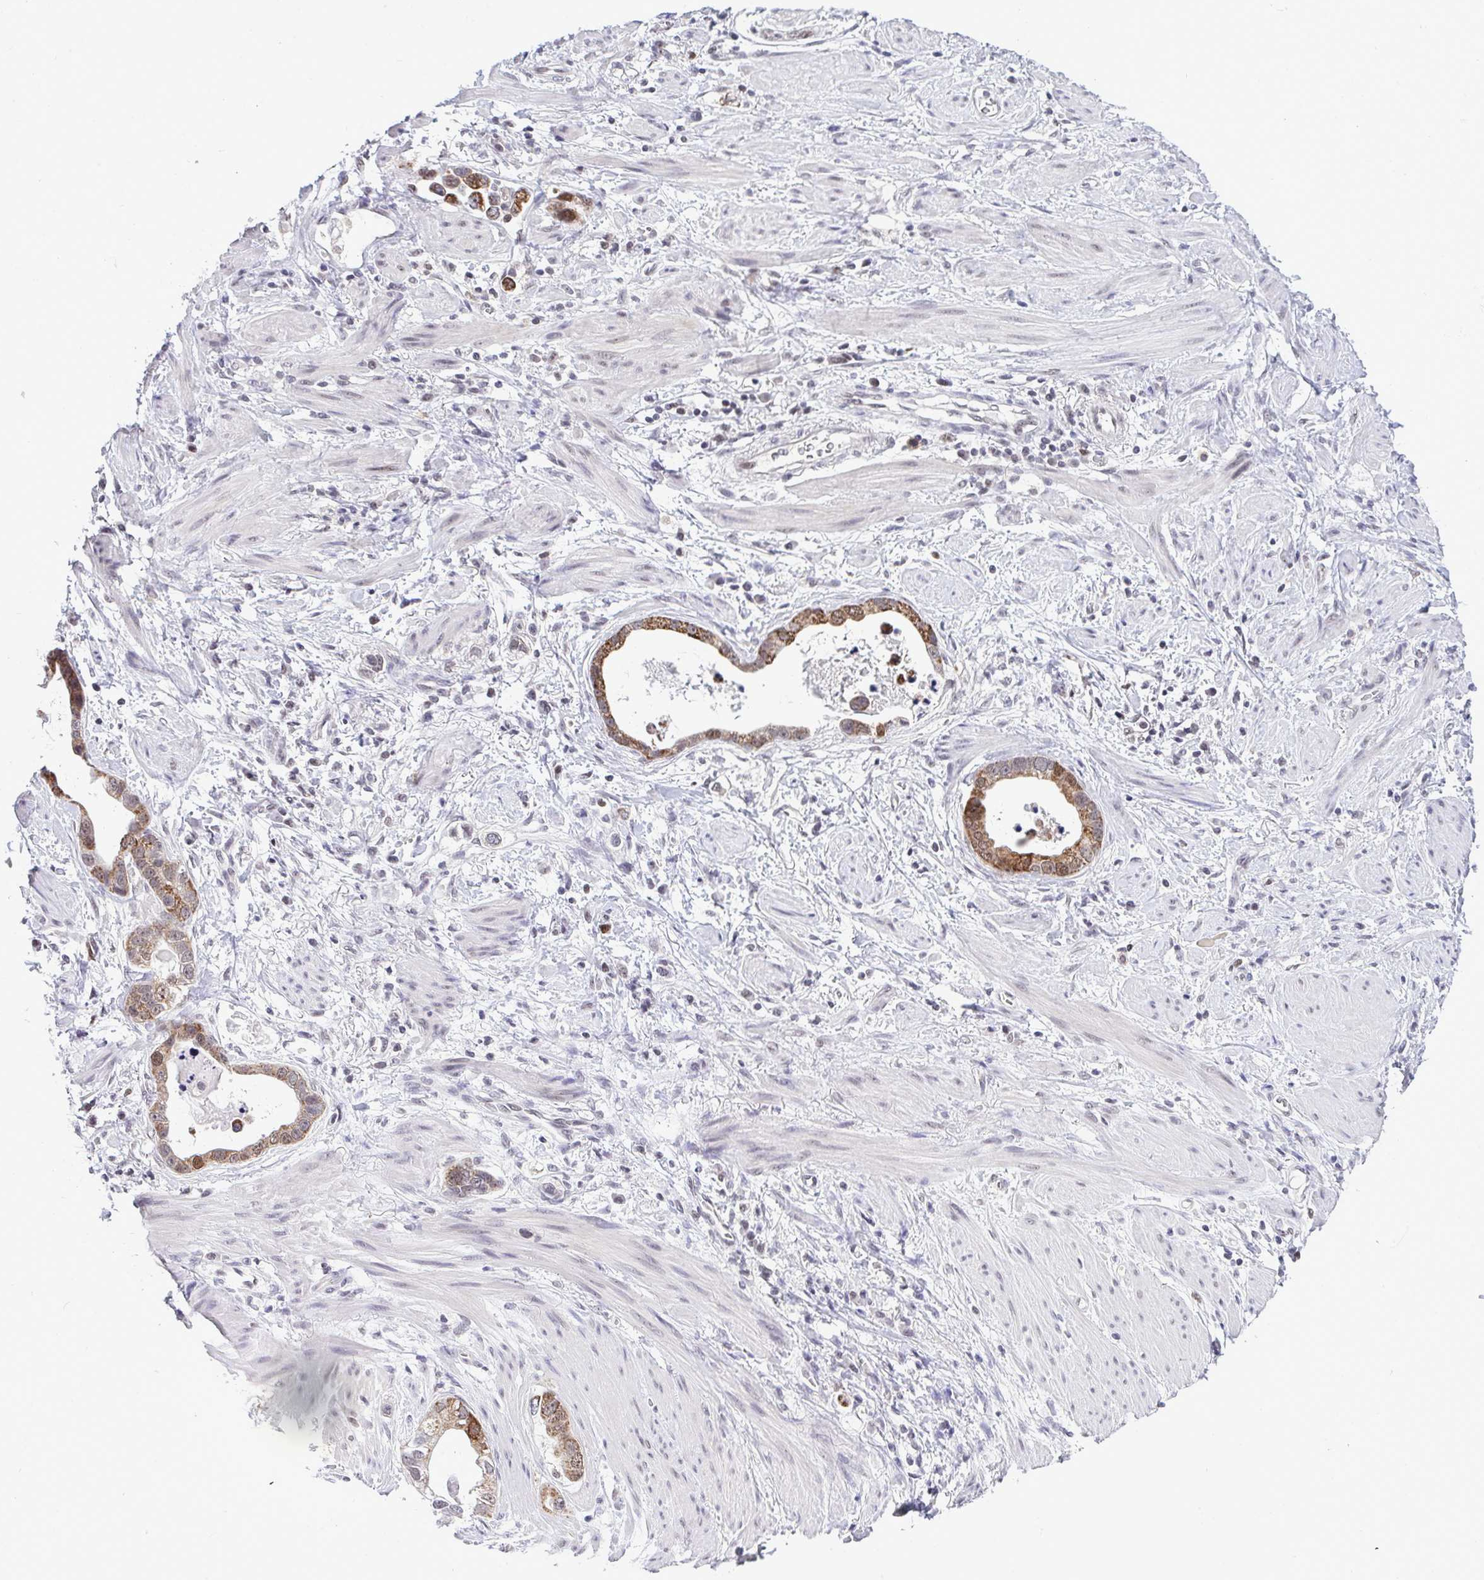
{"staining": {"intensity": "moderate", "quantity": ">75%", "location": "cytoplasmic/membranous,nuclear"}, "tissue": "stomach cancer", "cell_type": "Tumor cells", "image_type": "cancer", "snomed": [{"axis": "morphology", "description": "Adenocarcinoma, NOS"}, {"axis": "topography", "description": "Stomach, lower"}], "caption": "IHC photomicrograph of neoplastic tissue: adenocarcinoma (stomach) stained using immunohistochemistry (IHC) demonstrates medium levels of moderate protein expression localized specifically in the cytoplasmic/membranous and nuclear of tumor cells, appearing as a cytoplasmic/membranous and nuclear brown color.", "gene": "RFC4", "patient": {"sex": "female", "age": 93}}